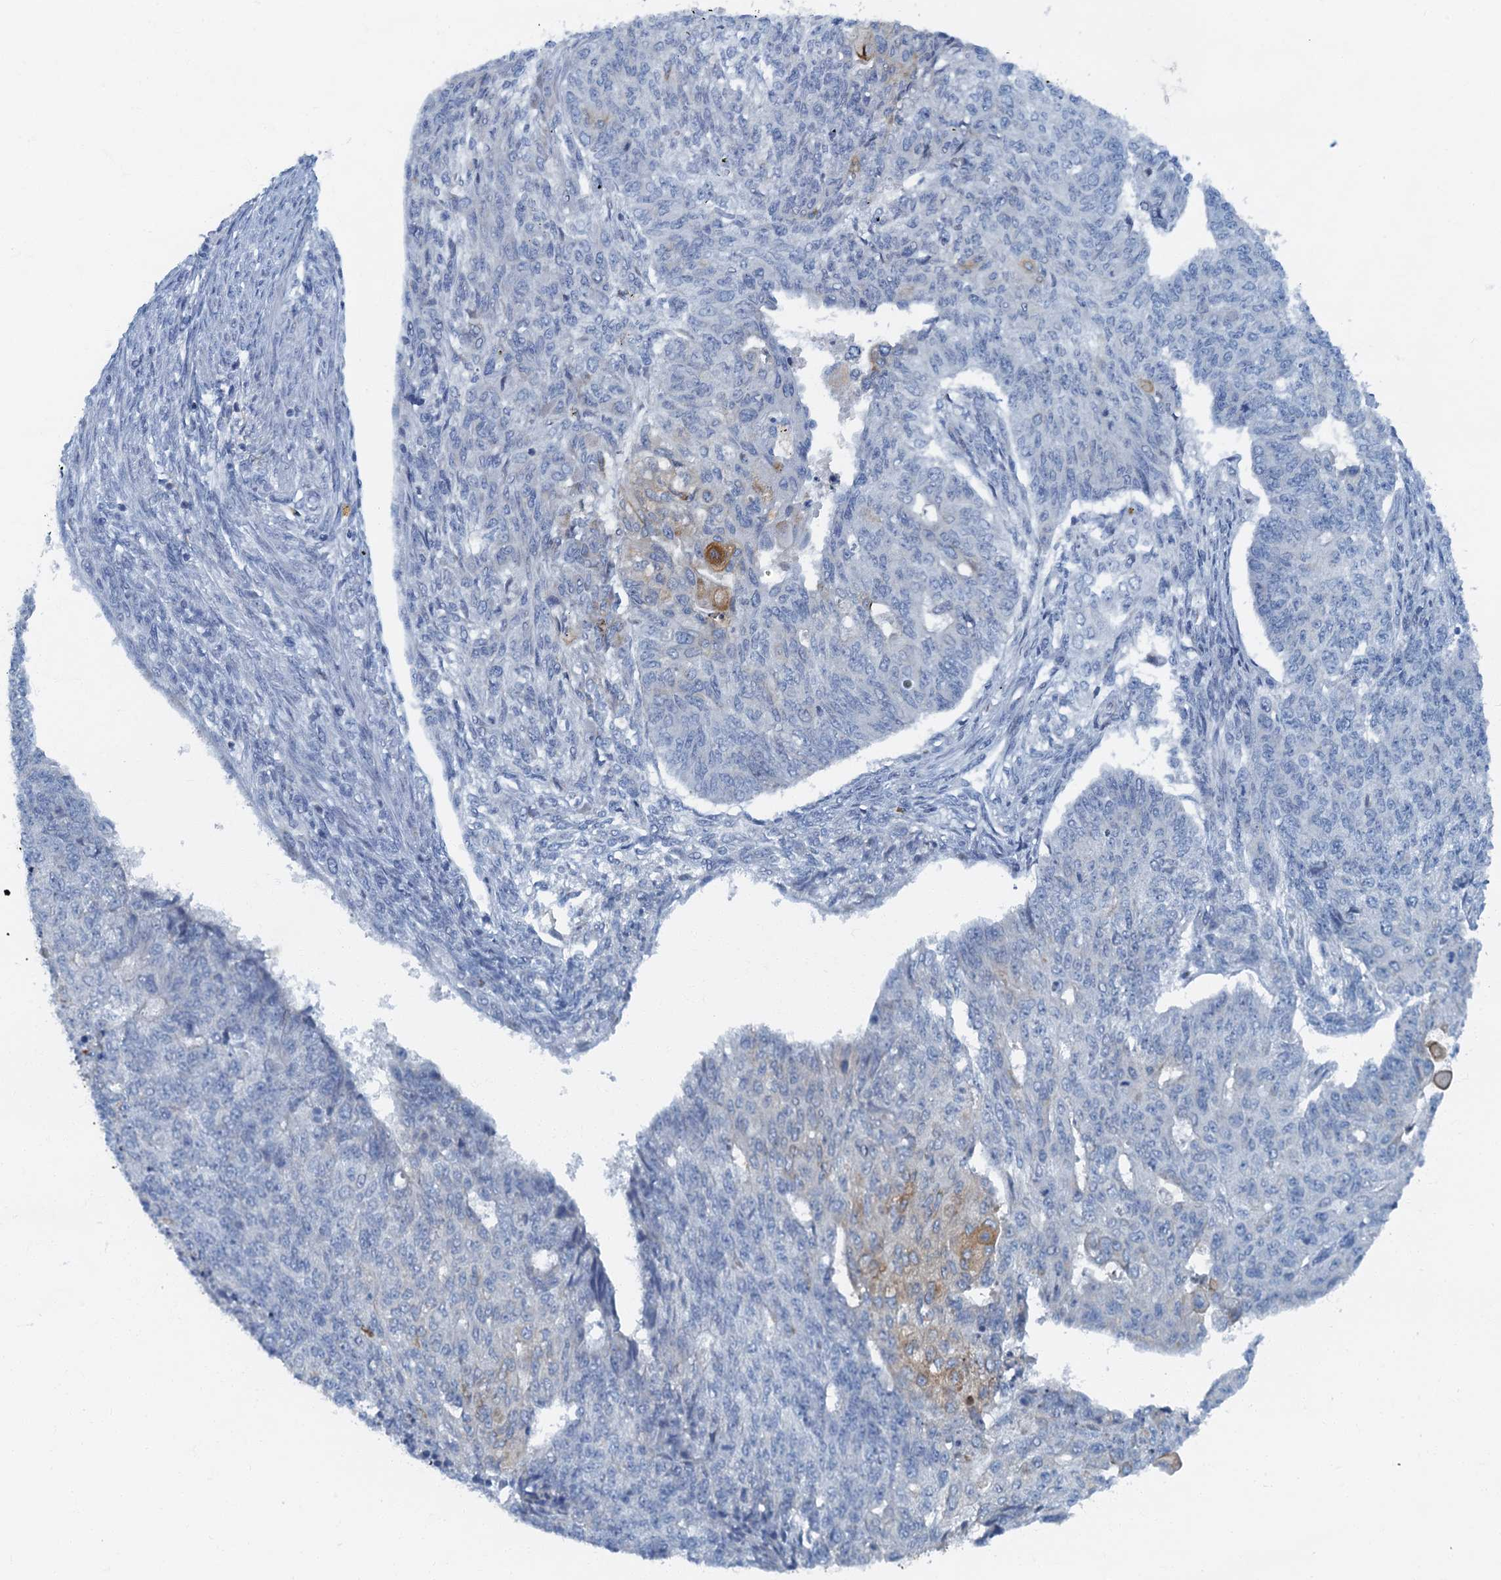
{"staining": {"intensity": "moderate", "quantity": "<25%", "location": "cytoplasmic/membranous"}, "tissue": "endometrial cancer", "cell_type": "Tumor cells", "image_type": "cancer", "snomed": [{"axis": "morphology", "description": "Adenocarcinoma, NOS"}, {"axis": "topography", "description": "Endometrium"}], "caption": "Protein staining of endometrial adenocarcinoma tissue shows moderate cytoplasmic/membranous staining in about <25% of tumor cells. The staining was performed using DAB to visualize the protein expression in brown, while the nuclei were stained in blue with hematoxylin (Magnification: 20x).", "gene": "LYPD3", "patient": {"sex": "female", "age": 32}}